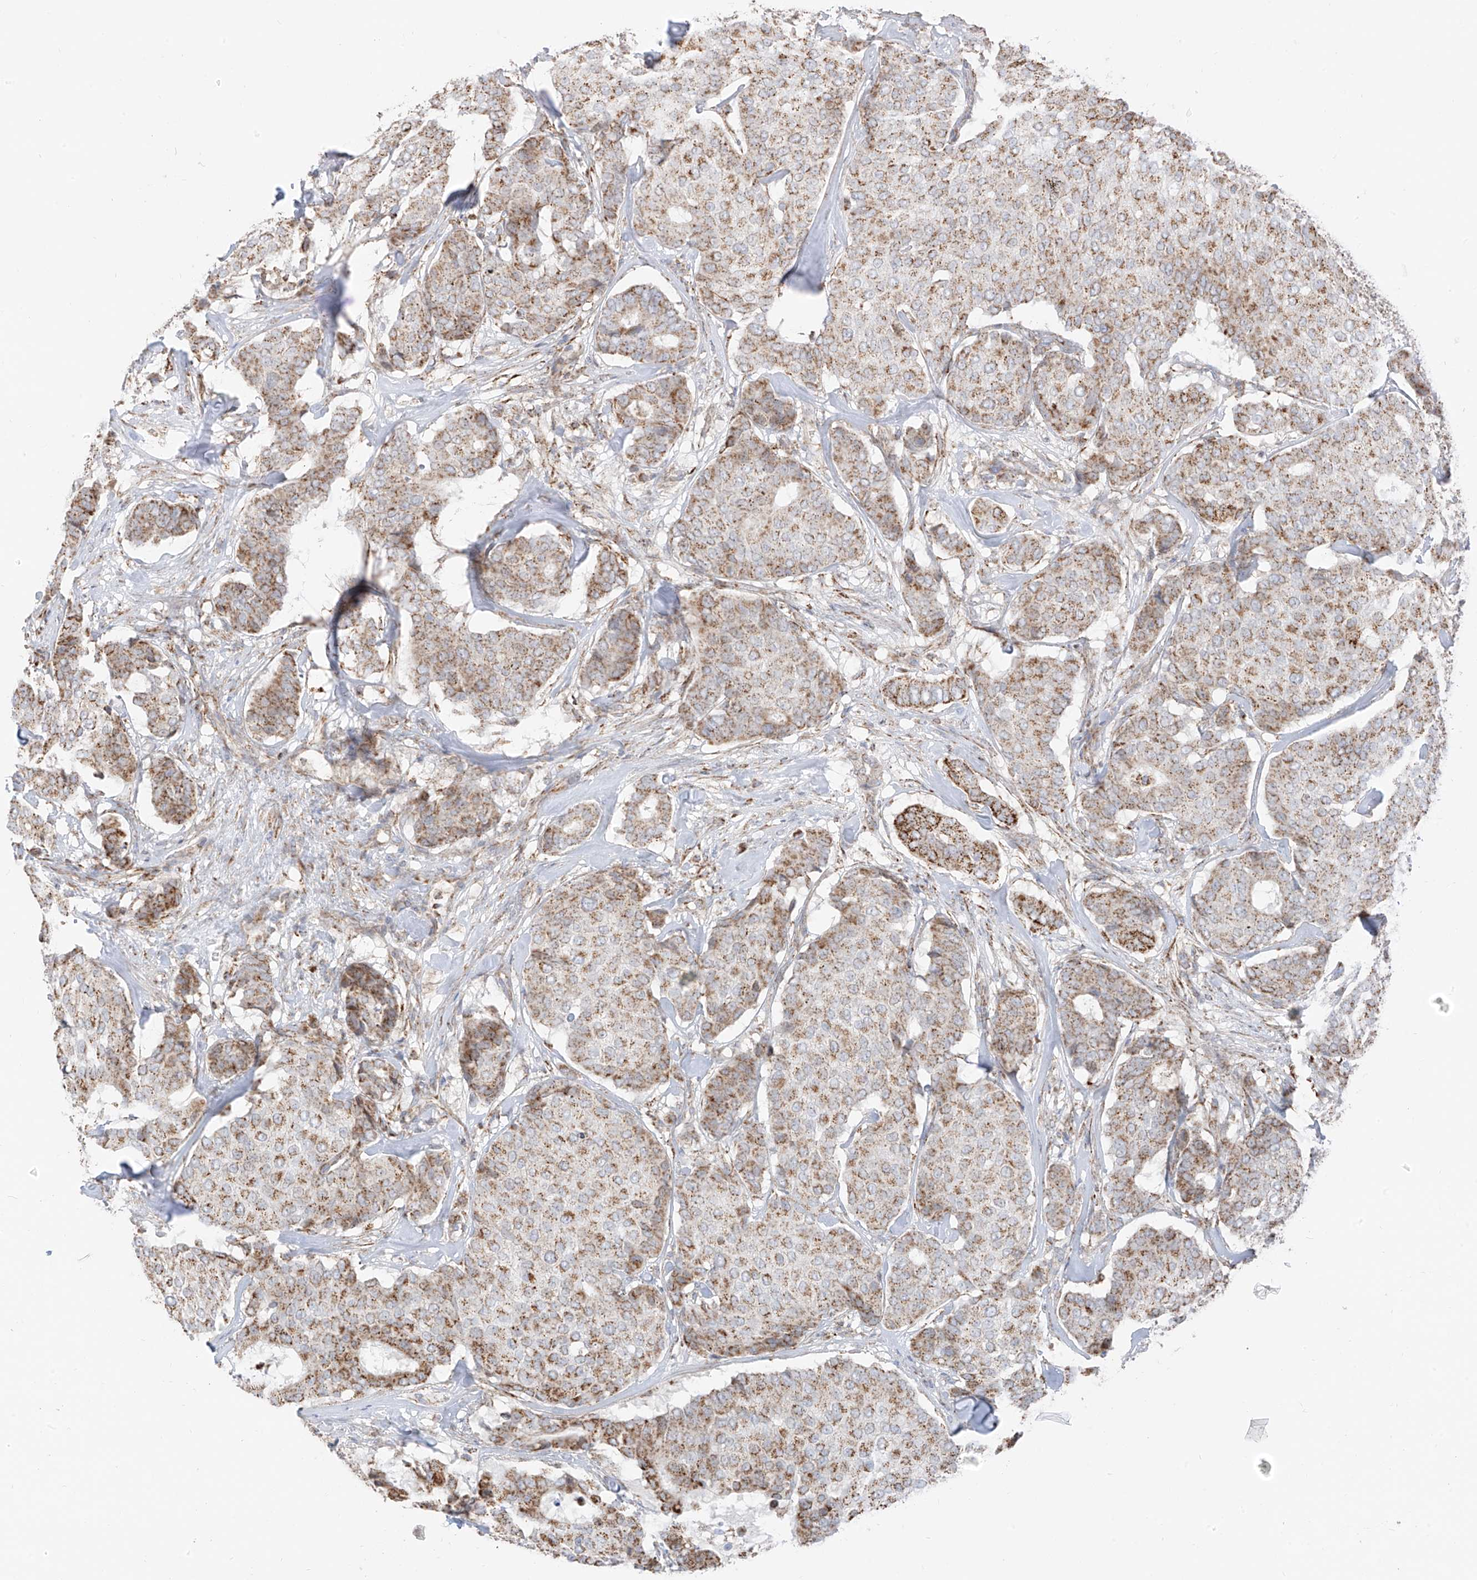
{"staining": {"intensity": "moderate", "quantity": ">75%", "location": "cytoplasmic/membranous"}, "tissue": "breast cancer", "cell_type": "Tumor cells", "image_type": "cancer", "snomed": [{"axis": "morphology", "description": "Duct carcinoma"}, {"axis": "topography", "description": "Breast"}], "caption": "Brown immunohistochemical staining in breast cancer displays moderate cytoplasmic/membranous staining in about >75% of tumor cells. The staining was performed using DAB (3,3'-diaminobenzidine), with brown indicating positive protein expression. Nuclei are stained blue with hematoxylin.", "gene": "ETHE1", "patient": {"sex": "female", "age": 75}}